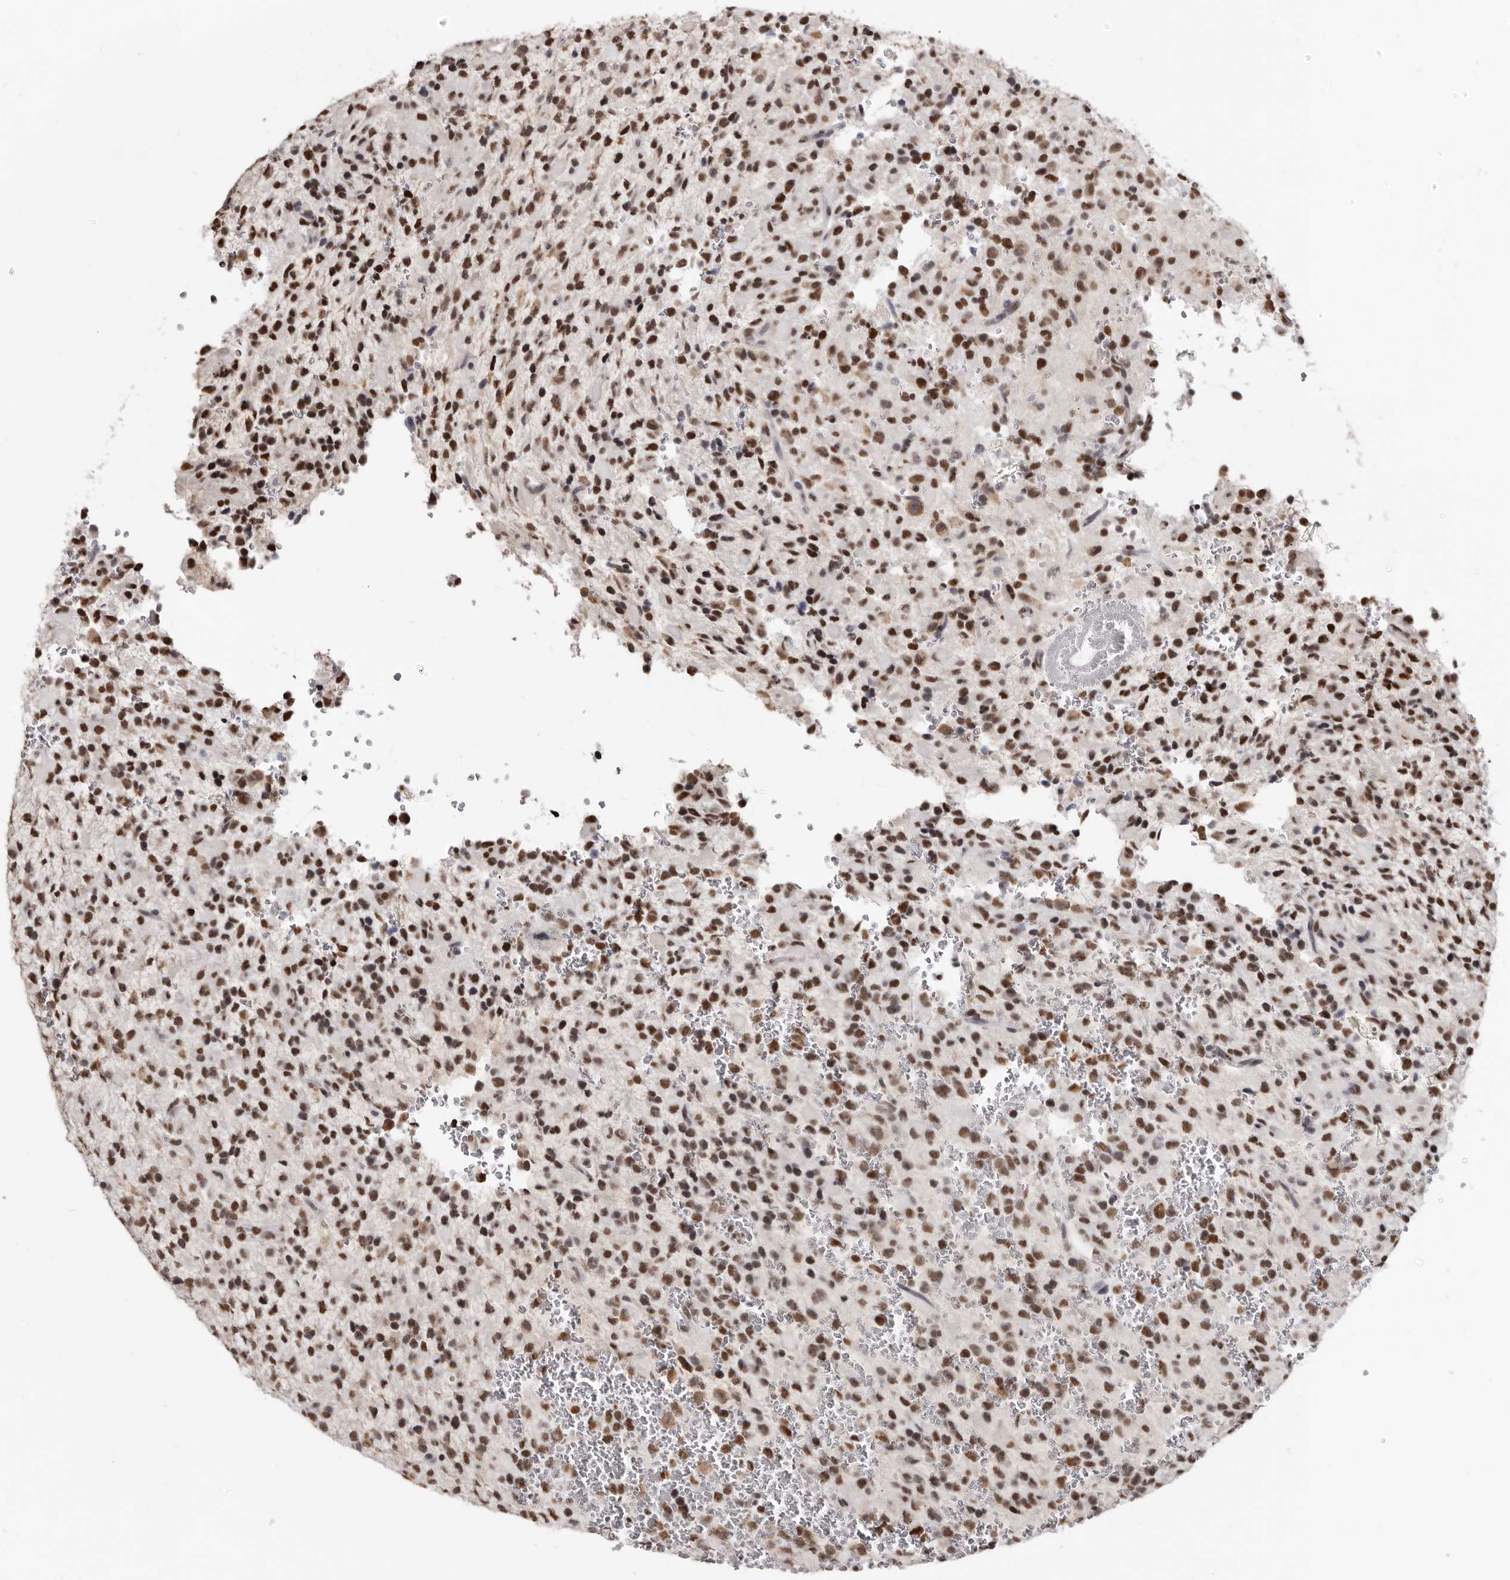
{"staining": {"intensity": "moderate", "quantity": ">75%", "location": "nuclear"}, "tissue": "glioma", "cell_type": "Tumor cells", "image_type": "cancer", "snomed": [{"axis": "morphology", "description": "Glioma, malignant, High grade"}, {"axis": "topography", "description": "Brain"}], "caption": "Brown immunohistochemical staining in human high-grade glioma (malignant) demonstrates moderate nuclear staining in approximately >75% of tumor cells.", "gene": "SCAF4", "patient": {"sex": "male", "age": 34}}